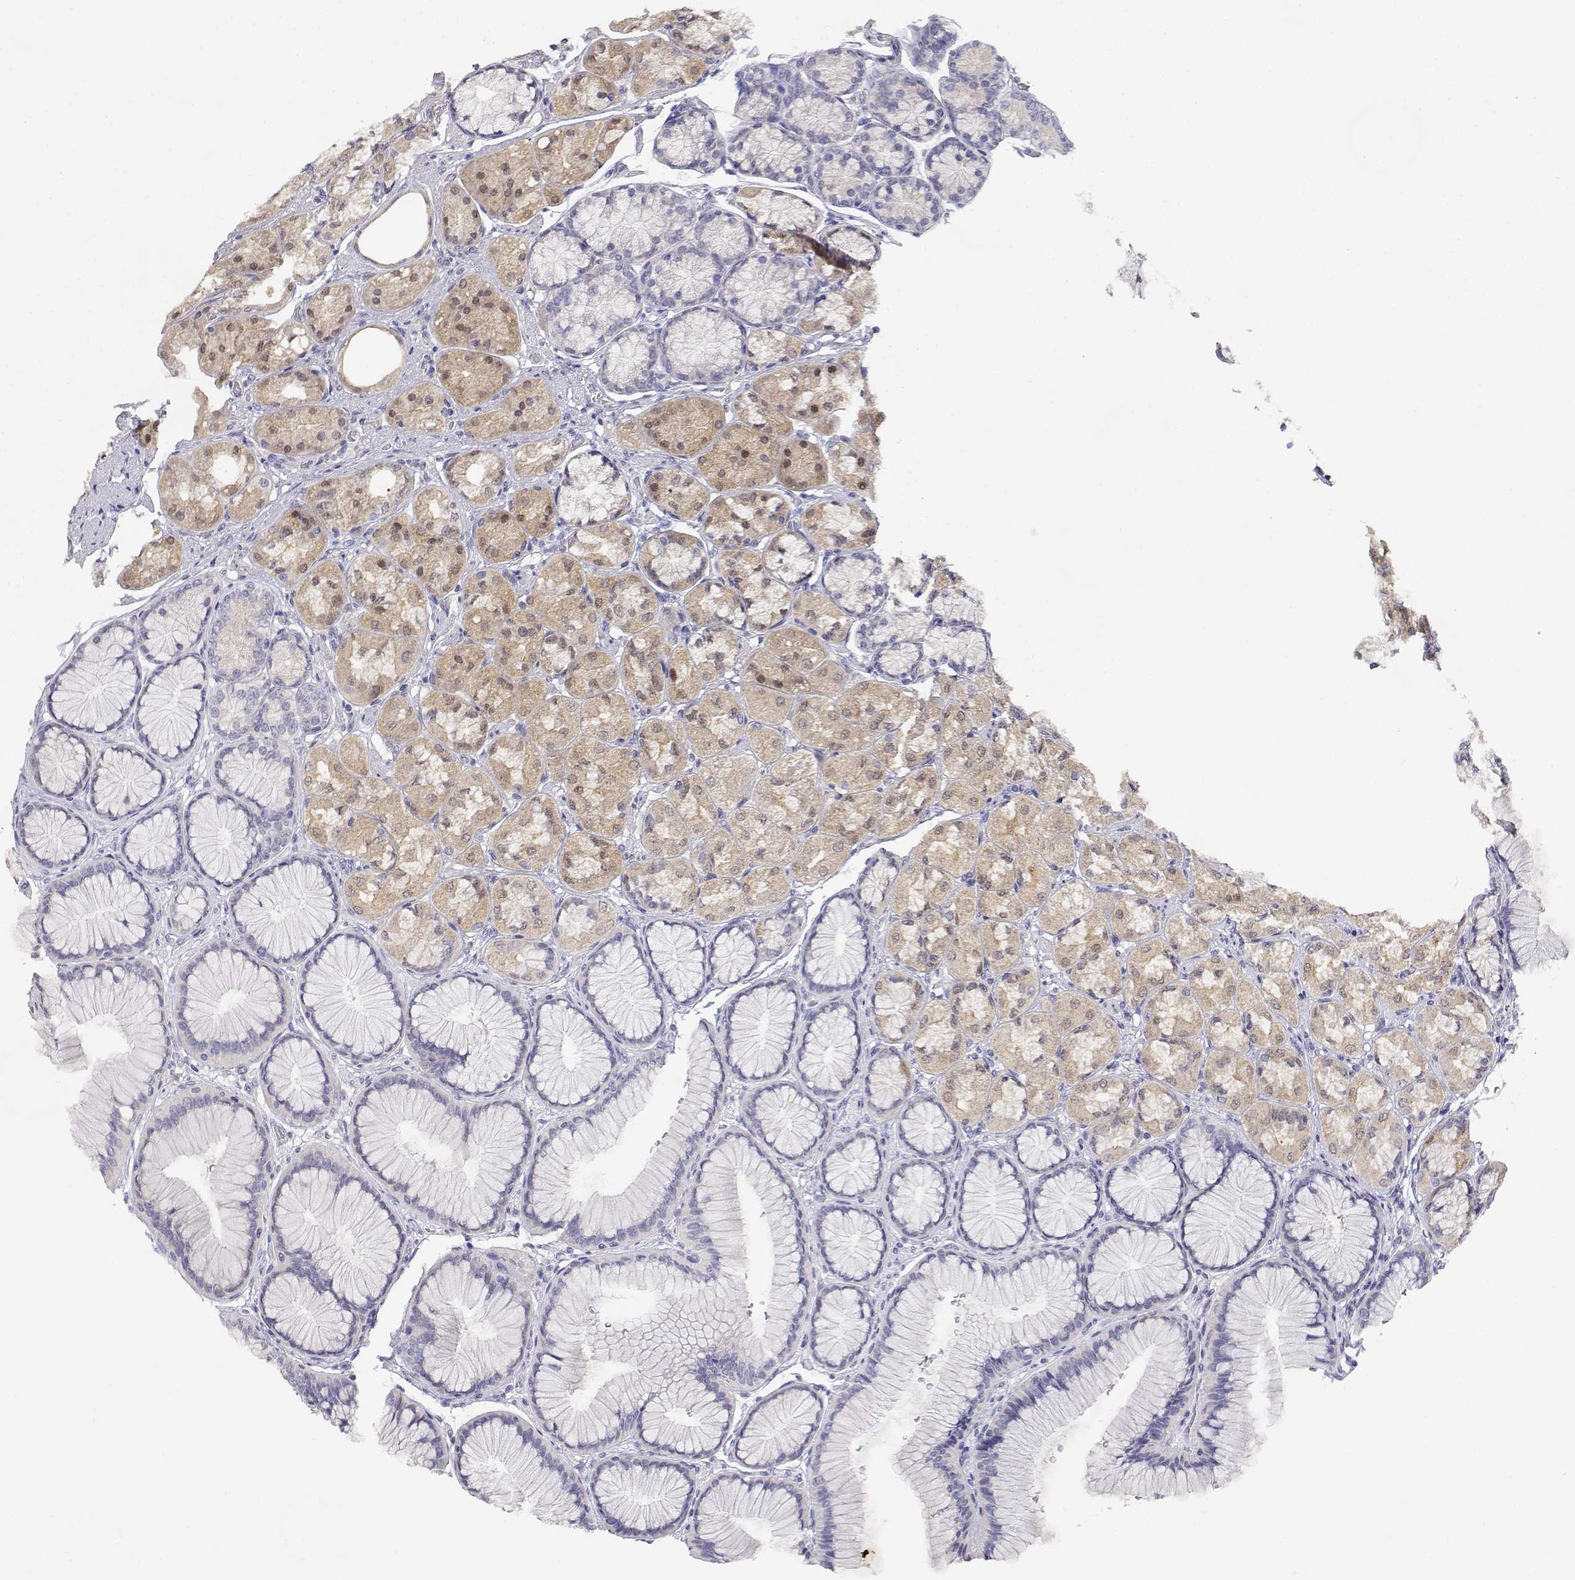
{"staining": {"intensity": "weak", "quantity": "25%-75%", "location": "cytoplasmic/membranous,nuclear"}, "tissue": "stomach", "cell_type": "Glandular cells", "image_type": "normal", "snomed": [{"axis": "morphology", "description": "Normal tissue, NOS"}, {"axis": "morphology", "description": "Adenocarcinoma, NOS"}, {"axis": "morphology", "description": "Adenocarcinoma, High grade"}, {"axis": "topography", "description": "Stomach, upper"}, {"axis": "topography", "description": "Stomach"}], "caption": "A histopathology image showing weak cytoplasmic/membranous,nuclear staining in approximately 25%-75% of glandular cells in benign stomach, as visualized by brown immunohistochemical staining.", "gene": "ADA", "patient": {"sex": "female", "age": 65}}